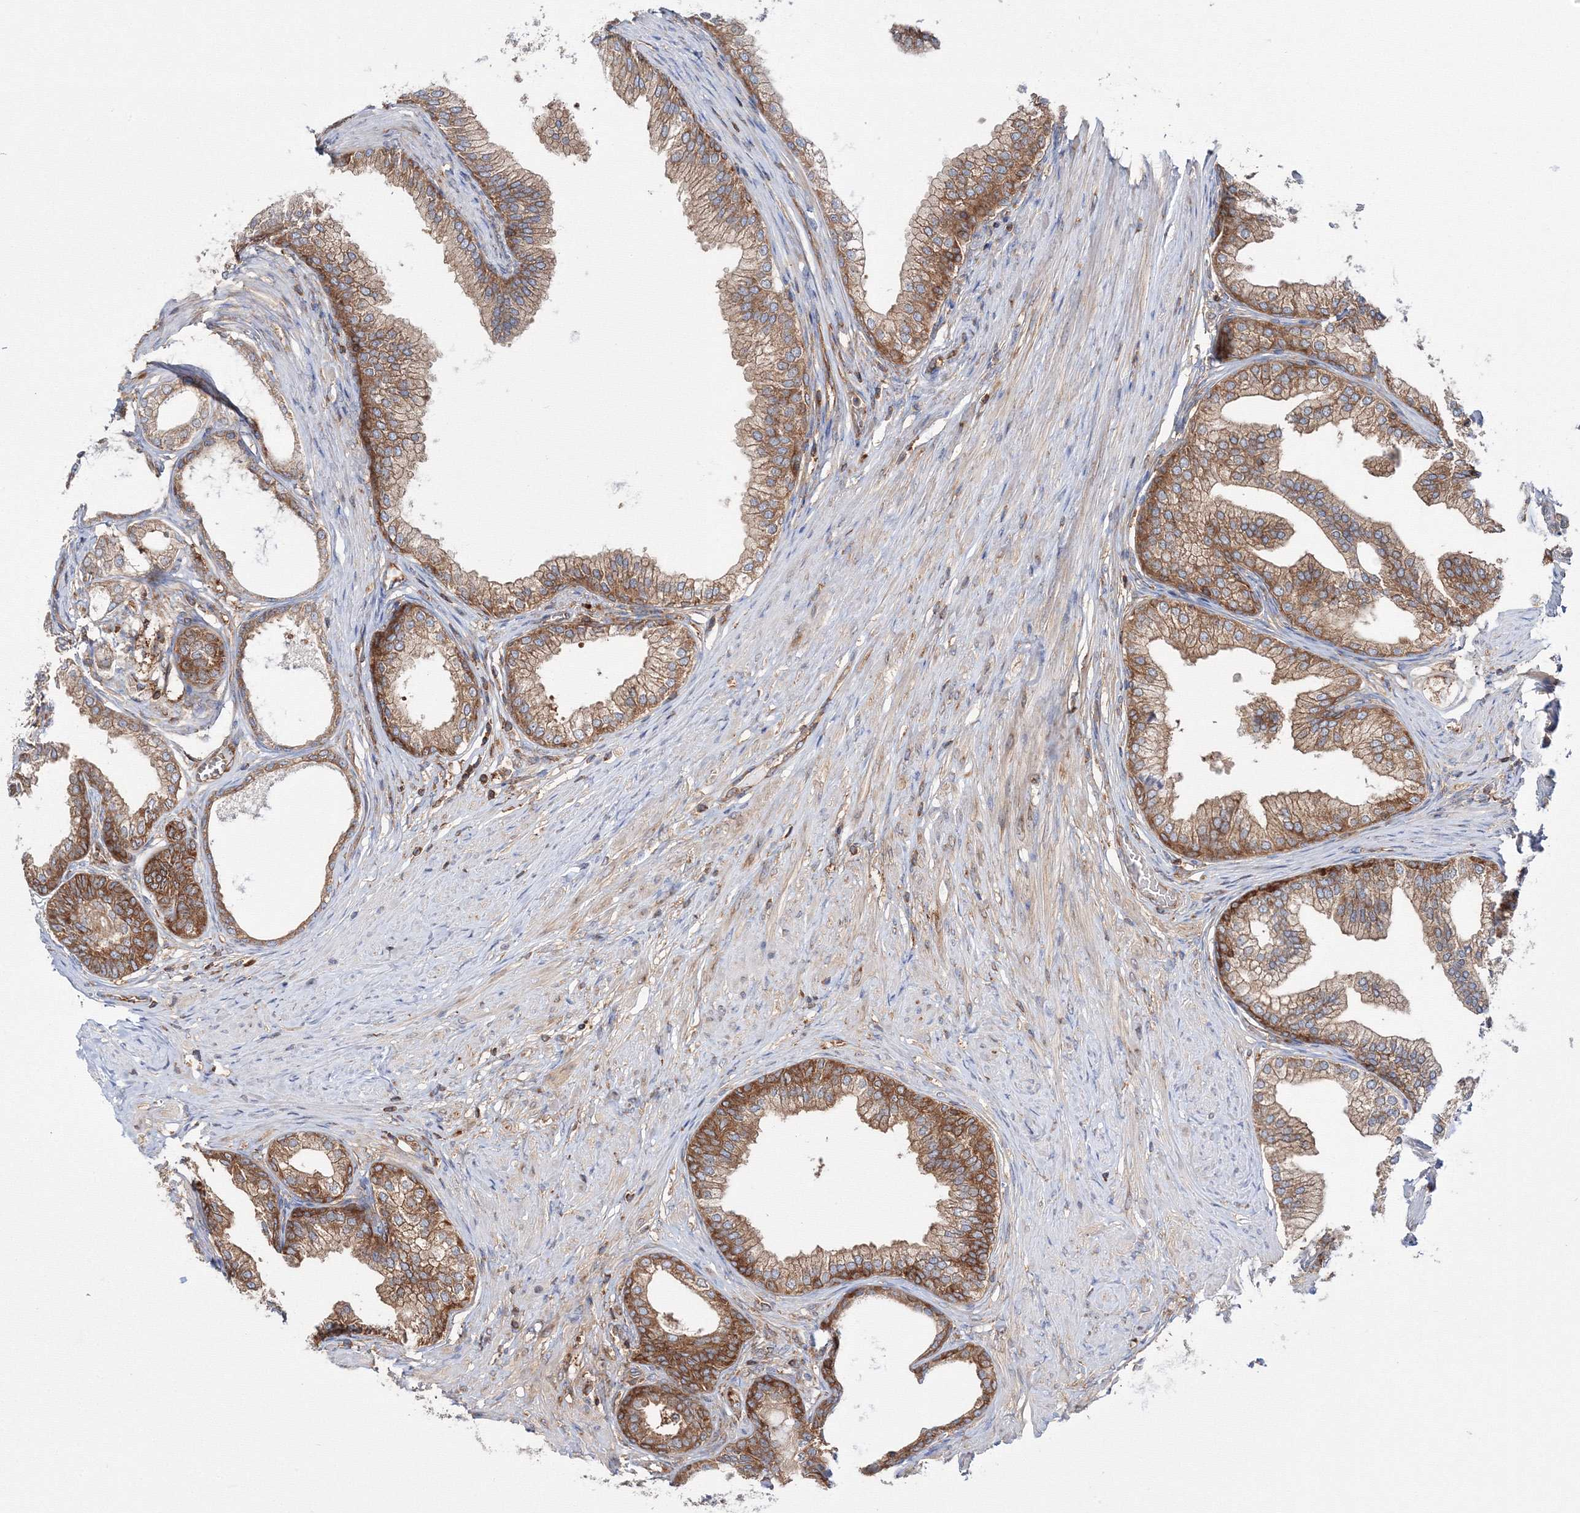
{"staining": {"intensity": "strong", "quantity": ">75%", "location": "cytoplasmic/membranous"}, "tissue": "prostate", "cell_type": "Glandular cells", "image_type": "normal", "snomed": [{"axis": "morphology", "description": "Normal tissue, NOS"}, {"axis": "morphology", "description": "Urothelial carcinoma, Low grade"}, {"axis": "topography", "description": "Urinary bladder"}, {"axis": "topography", "description": "Prostate"}], "caption": "Strong cytoplasmic/membranous expression is seen in approximately >75% of glandular cells in unremarkable prostate.", "gene": "HARS1", "patient": {"sex": "male", "age": 60}}